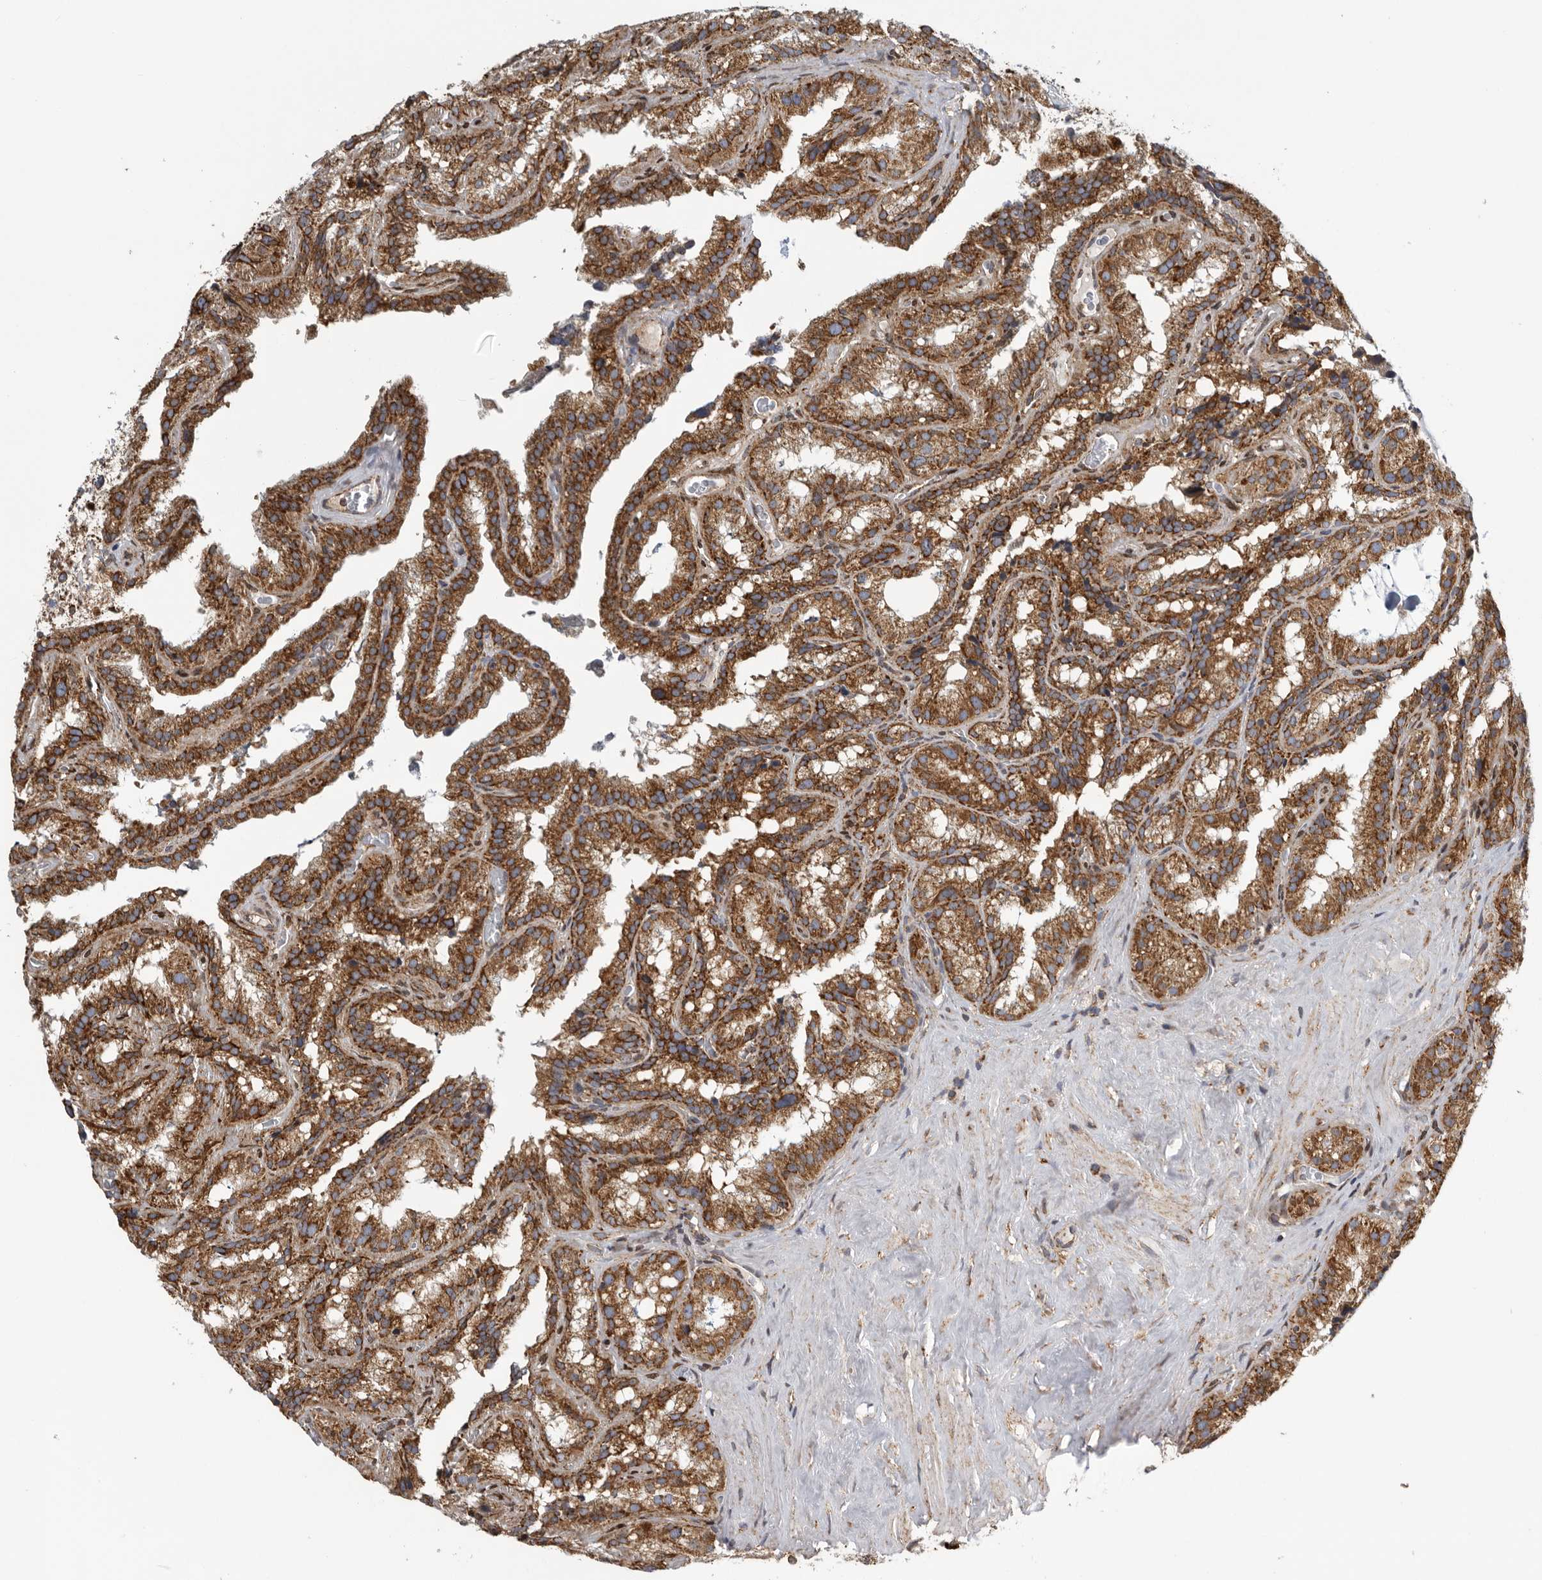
{"staining": {"intensity": "strong", "quantity": ">75%", "location": "cytoplasmic/membranous"}, "tissue": "seminal vesicle", "cell_type": "Glandular cells", "image_type": "normal", "snomed": [{"axis": "morphology", "description": "Normal tissue, NOS"}, {"axis": "topography", "description": "Prostate"}, {"axis": "topography", "description": "Seminal veicle"}], "caption": "This image shows IHC staining of normal seminal vesicle, with high strong cytoplasmic/membranous positivity in approximately >75% of glandular cells.", "gene": "FKBP8", "patient": {"sex": "male", "age": 59}}